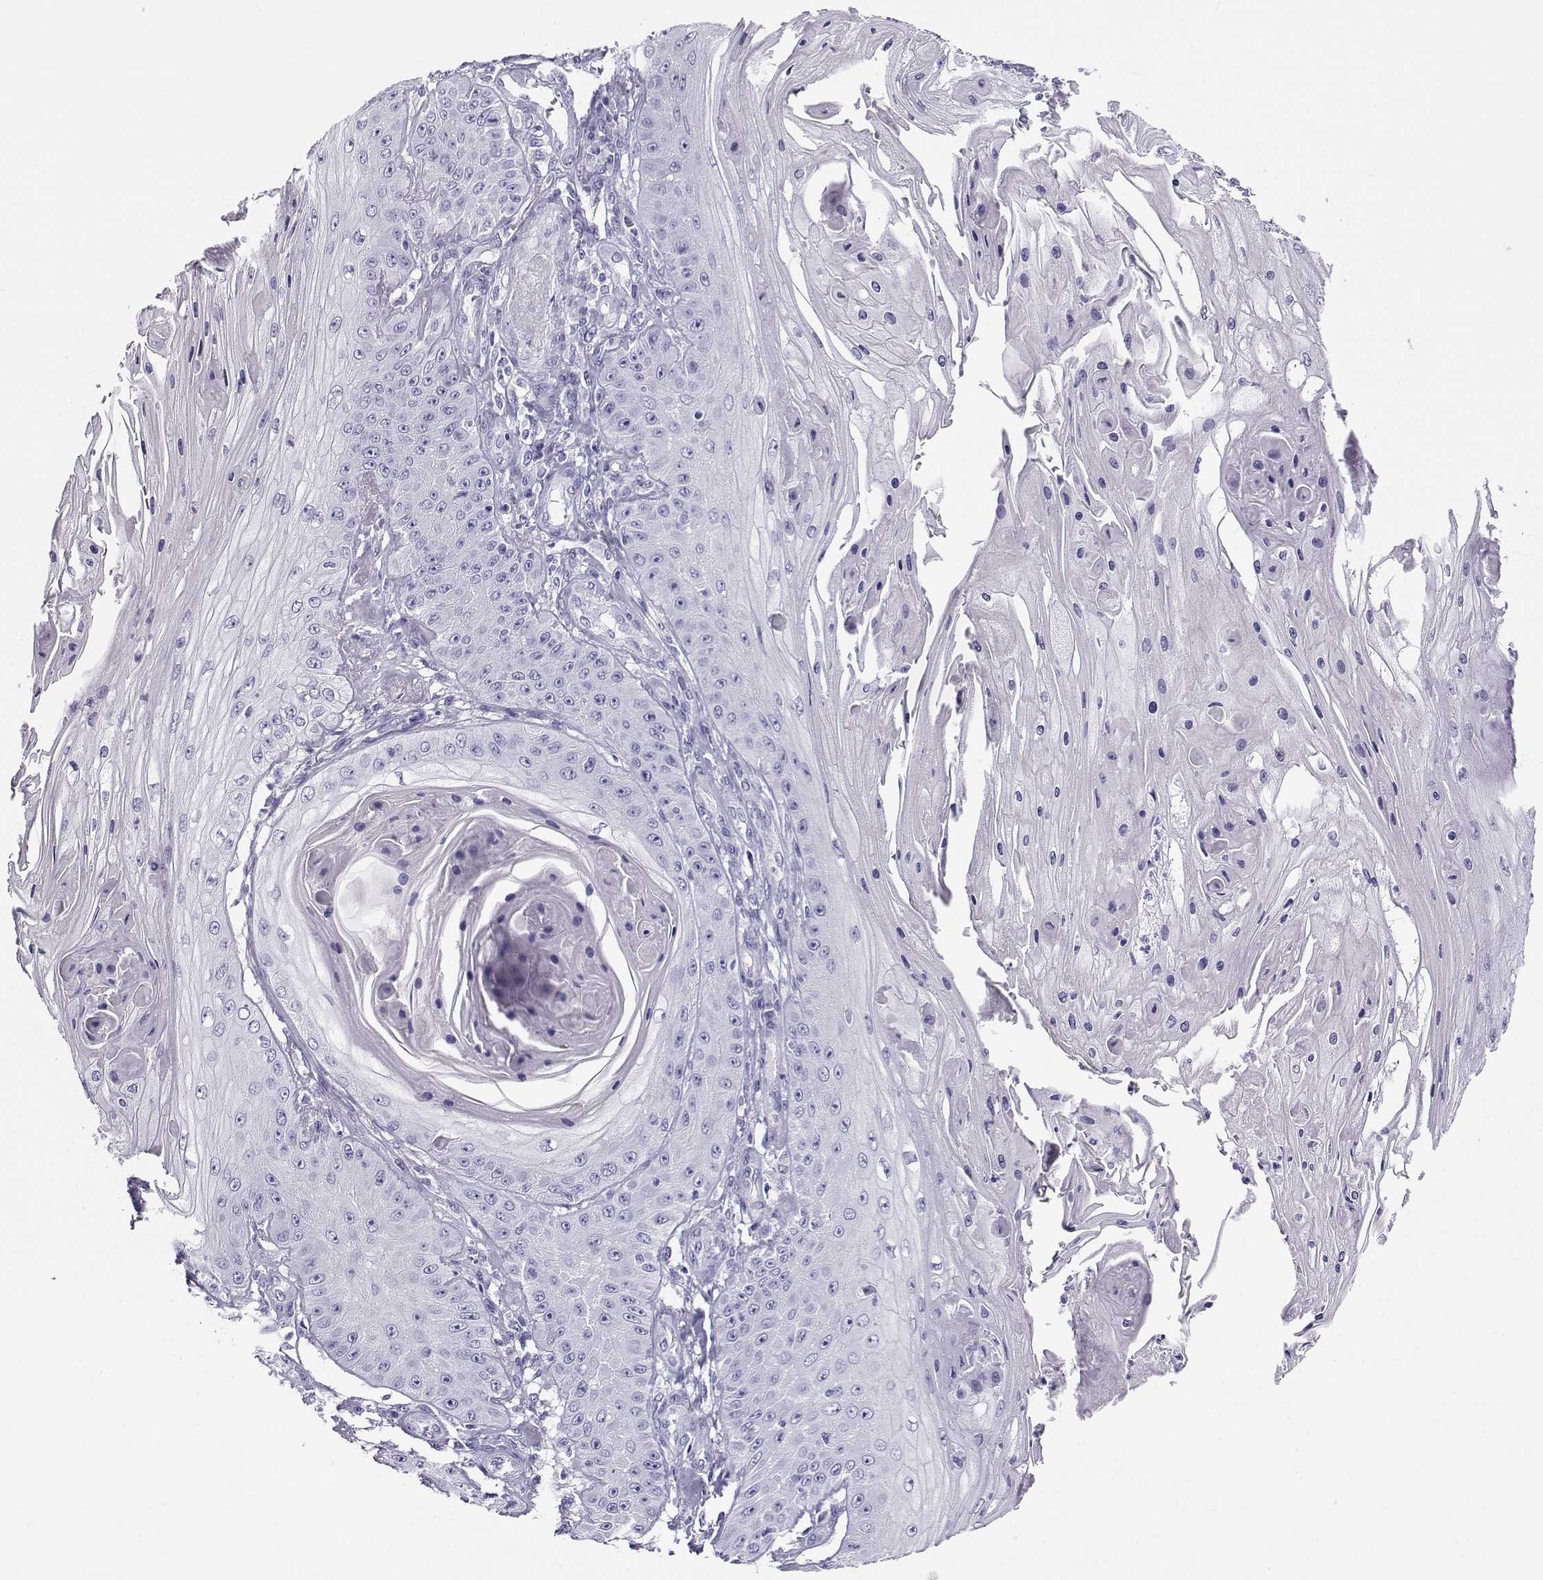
{"staining": {"intensity": "negative", "quantity": "none", "location": "none"}, "tissue": "skin cancer", "cell_type": "Tumor cells", "image_type": "cancer", "snomed": [{"axis": "morphology", "description": "Squamous cell carcinoma, NOS"}, {"axis": "topography", "description": "Skin"}], "caption": "Micrograph shows no protein staining in tumor cells of skin squamous cell carcinoma tissue.", "gene": "RHOXF2", "patient": {"sex": "male", "age": 70}}